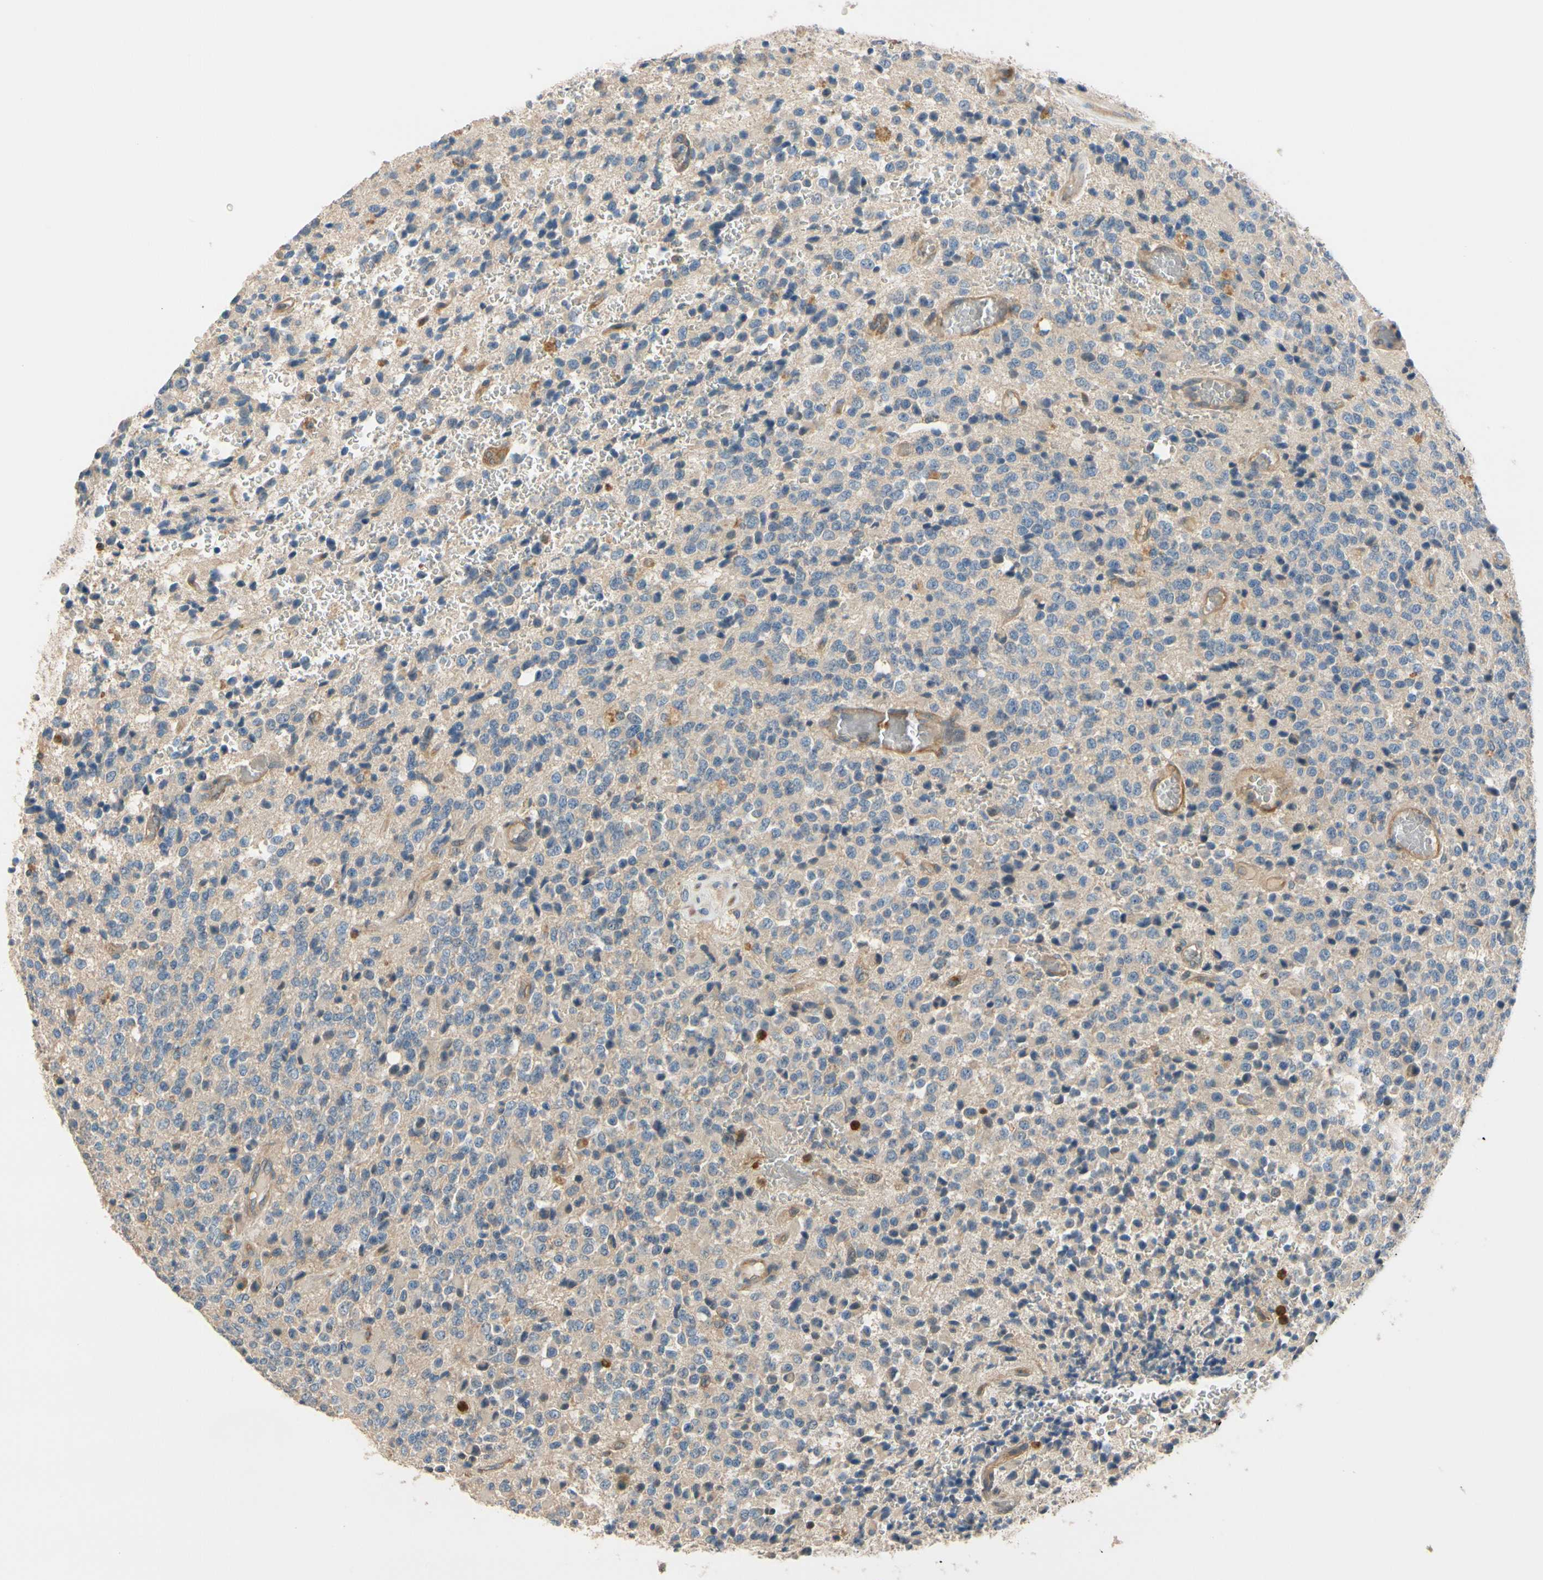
{"staining": {"intensity": "negative", "quantity": "none", "location": "none"}, "tissue": "glioma", "cell_type": "Tumor cells", "image_type": "cancer", "snomed": [{"axis": "morphology", "description": "Glioma, malignant, High grade"}, {"axis": "topography", "description": "pancreas cauda"}], "caption": "The immunohistochemistry (IHC) image has no significant positivity in tumor cells of malignant glioma (high-grade) tissue.", "gene": "SIGLEC5", "patient": {"sex": "male", "age": 60}}